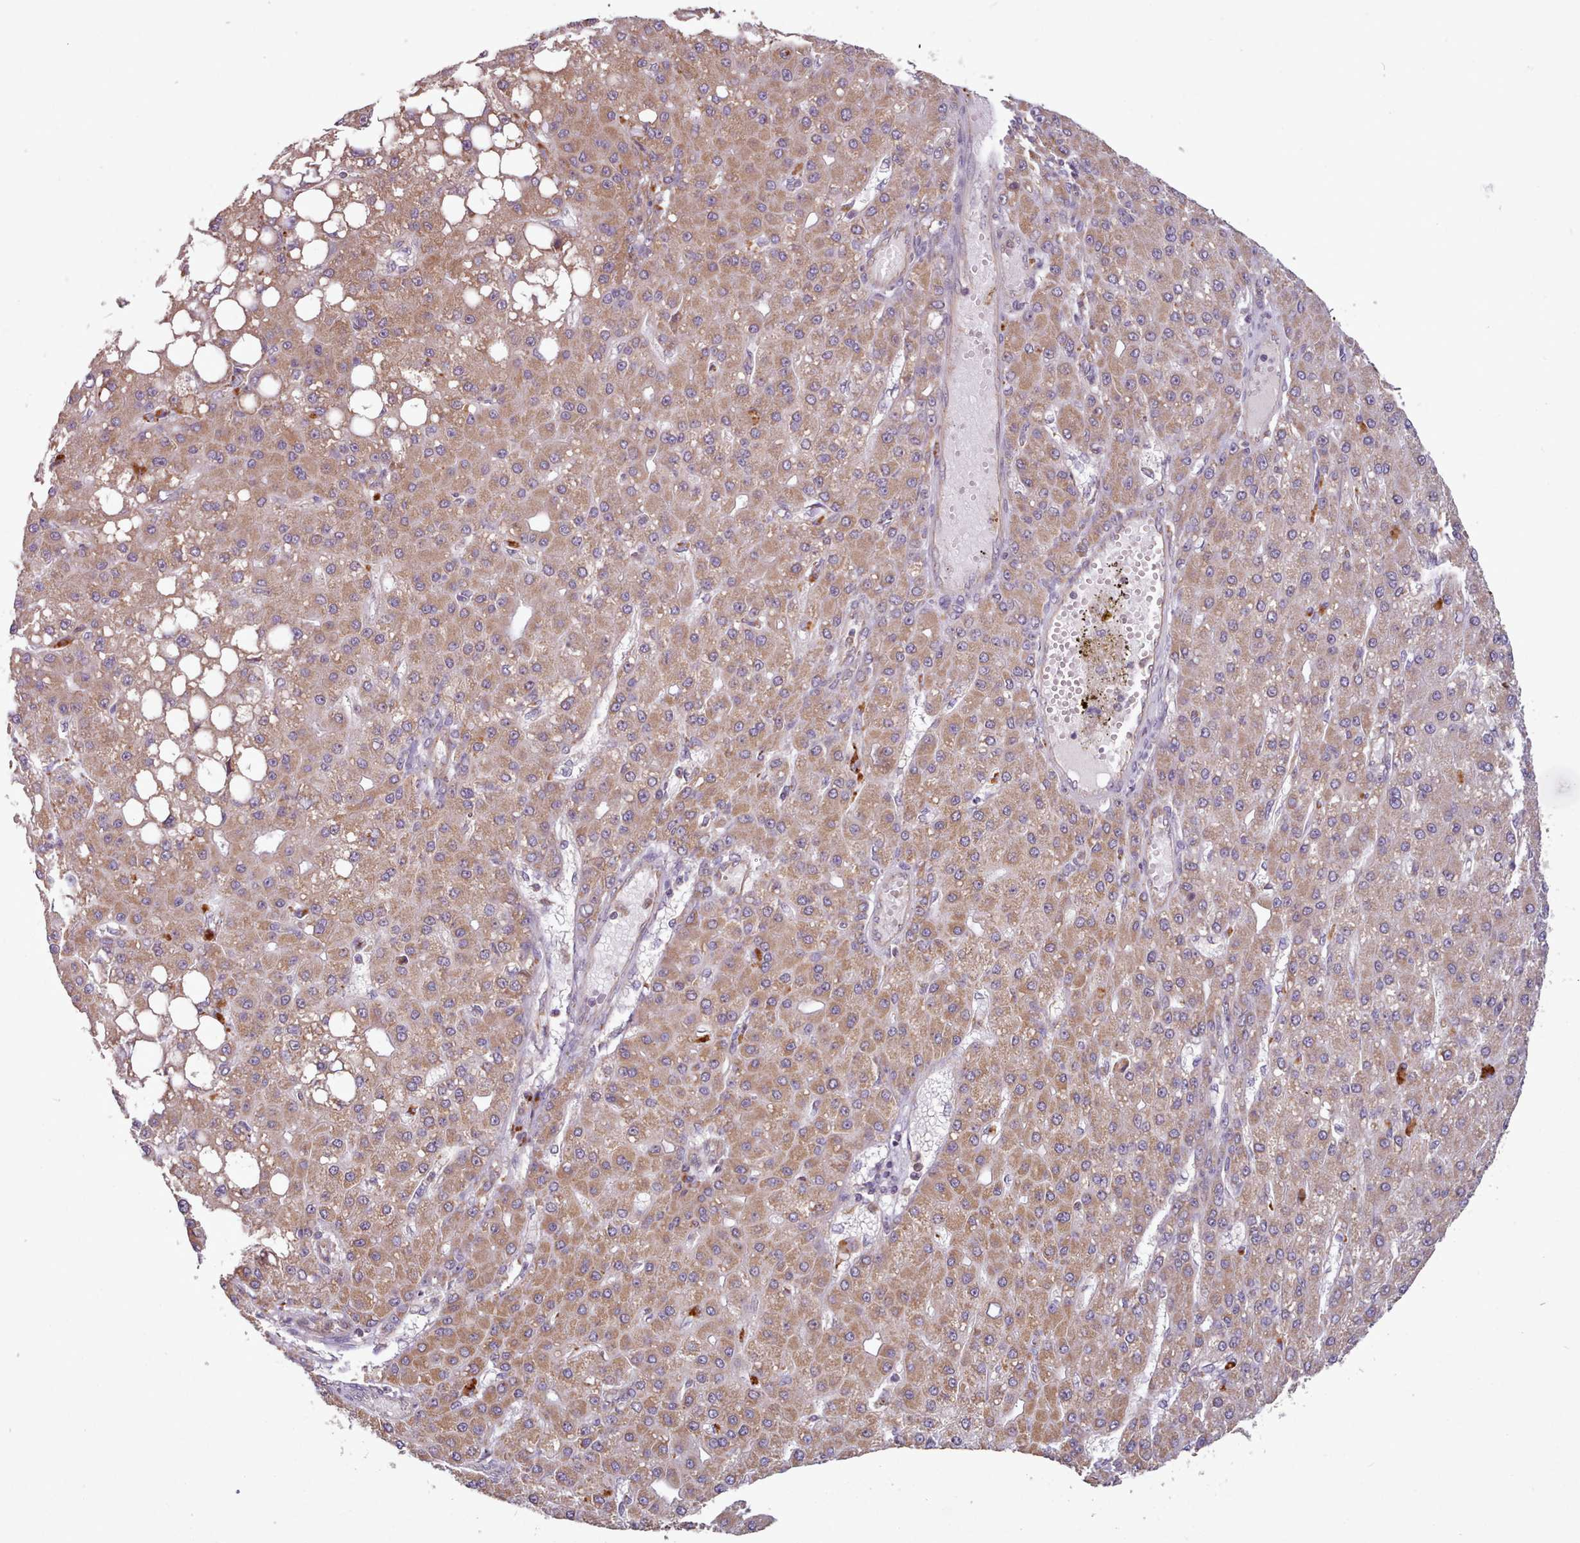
{"staining": {"intensity": "moderate", "quantity": ">75%", "location": "cytoplasmic/membranous"}, "tissue": "liver cancer", "cell_type": "Tumor cells", "image_type": "cancer", "snomed": [{"axis": "morphology", "description": "Carcinoma, Hepatocellular, NOS"}, {"axis": "topography", "description": "Liver"}], "caption": "A micrograph of hepatocellular carcinoma (liver) stained for a protein shows moderate cytoplasmic/membranous brown staining in tumor cells.", "gene": "CRYBG1", "patient": {"sex": "male", "age": 67}}